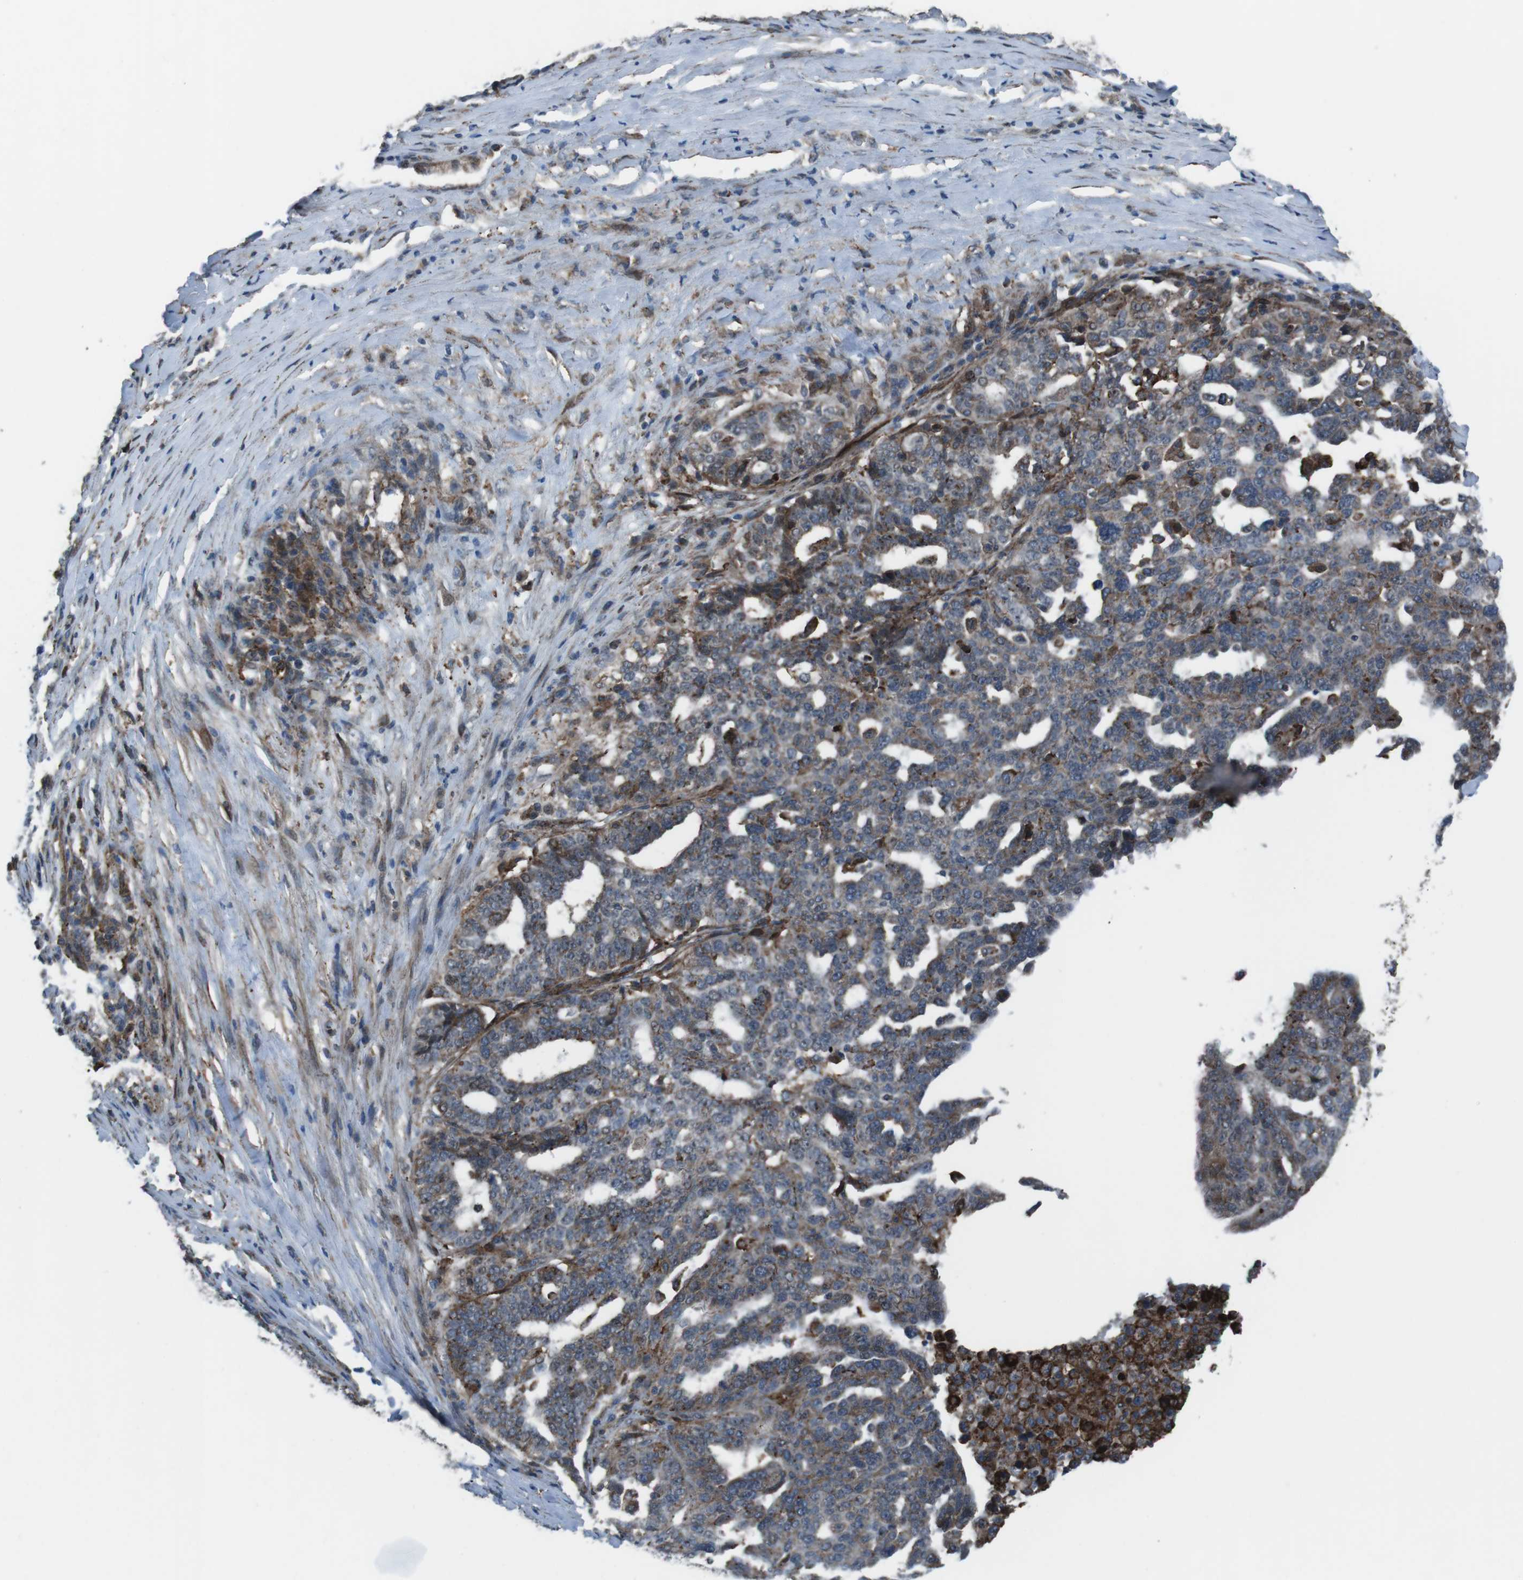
{"staining": {"intensity": "moderate", "quantity": "25%-75%", "location": "cytoplasmic/membranous"}, "tissue": "ovarian cancer", "cell_type": "Tumor cells", "image_type": "cancer", "snomed": [{"axis": "morphology", "description": "Cystadenocarcinoma, serous, NOS"}, {"axis": "topography", "description": "Ovary"}], "caption": "A histopathology image of human ovarian serous cystadenocarcinoma stained for a protein shows moderate cytoplasmic/membranous brown staining in tumor cells.", "gene": "GDF10", "patient": {"sex": "female", "age": 59}}